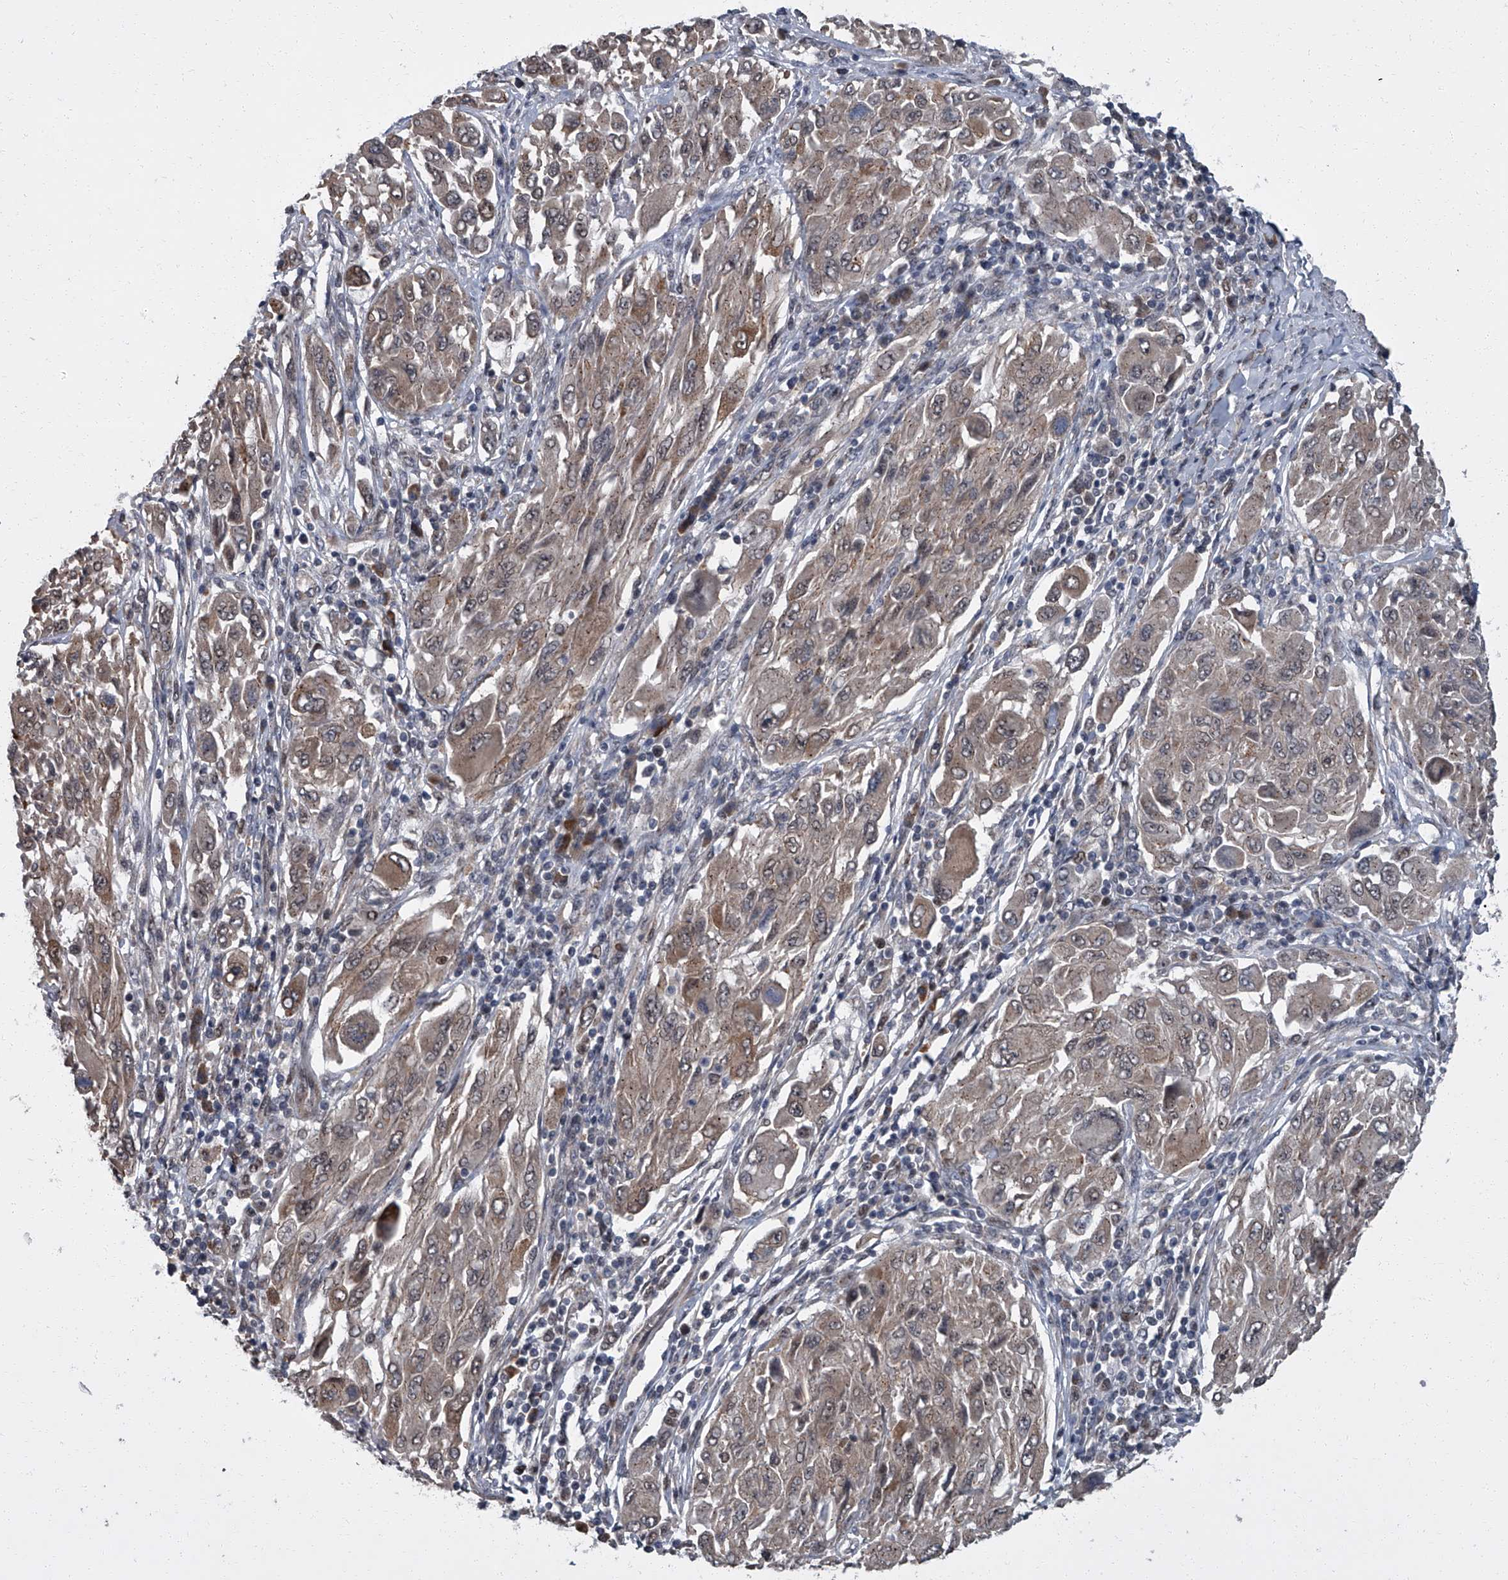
{"staining": {"intensity": "weak", "quantity": ">75%", "location": "cytoplasmic/membranous"}, "tissue": "melanoma", "cell_type": "Tumor cells", "image_type": "cancer", "snomed": [{"axis": "morphology", "description": "Malignant melanoma, NOS"}, {"axis": "topography", "description": "Skin"}], "caption": "Brown immunohistochemical staining in human melanoma reveals weak cytoplasmic/membranous expression in approximately >75% of tumor cells.", "gene": "ZNF274", "patient": {"sex": "female", "age": 91}}